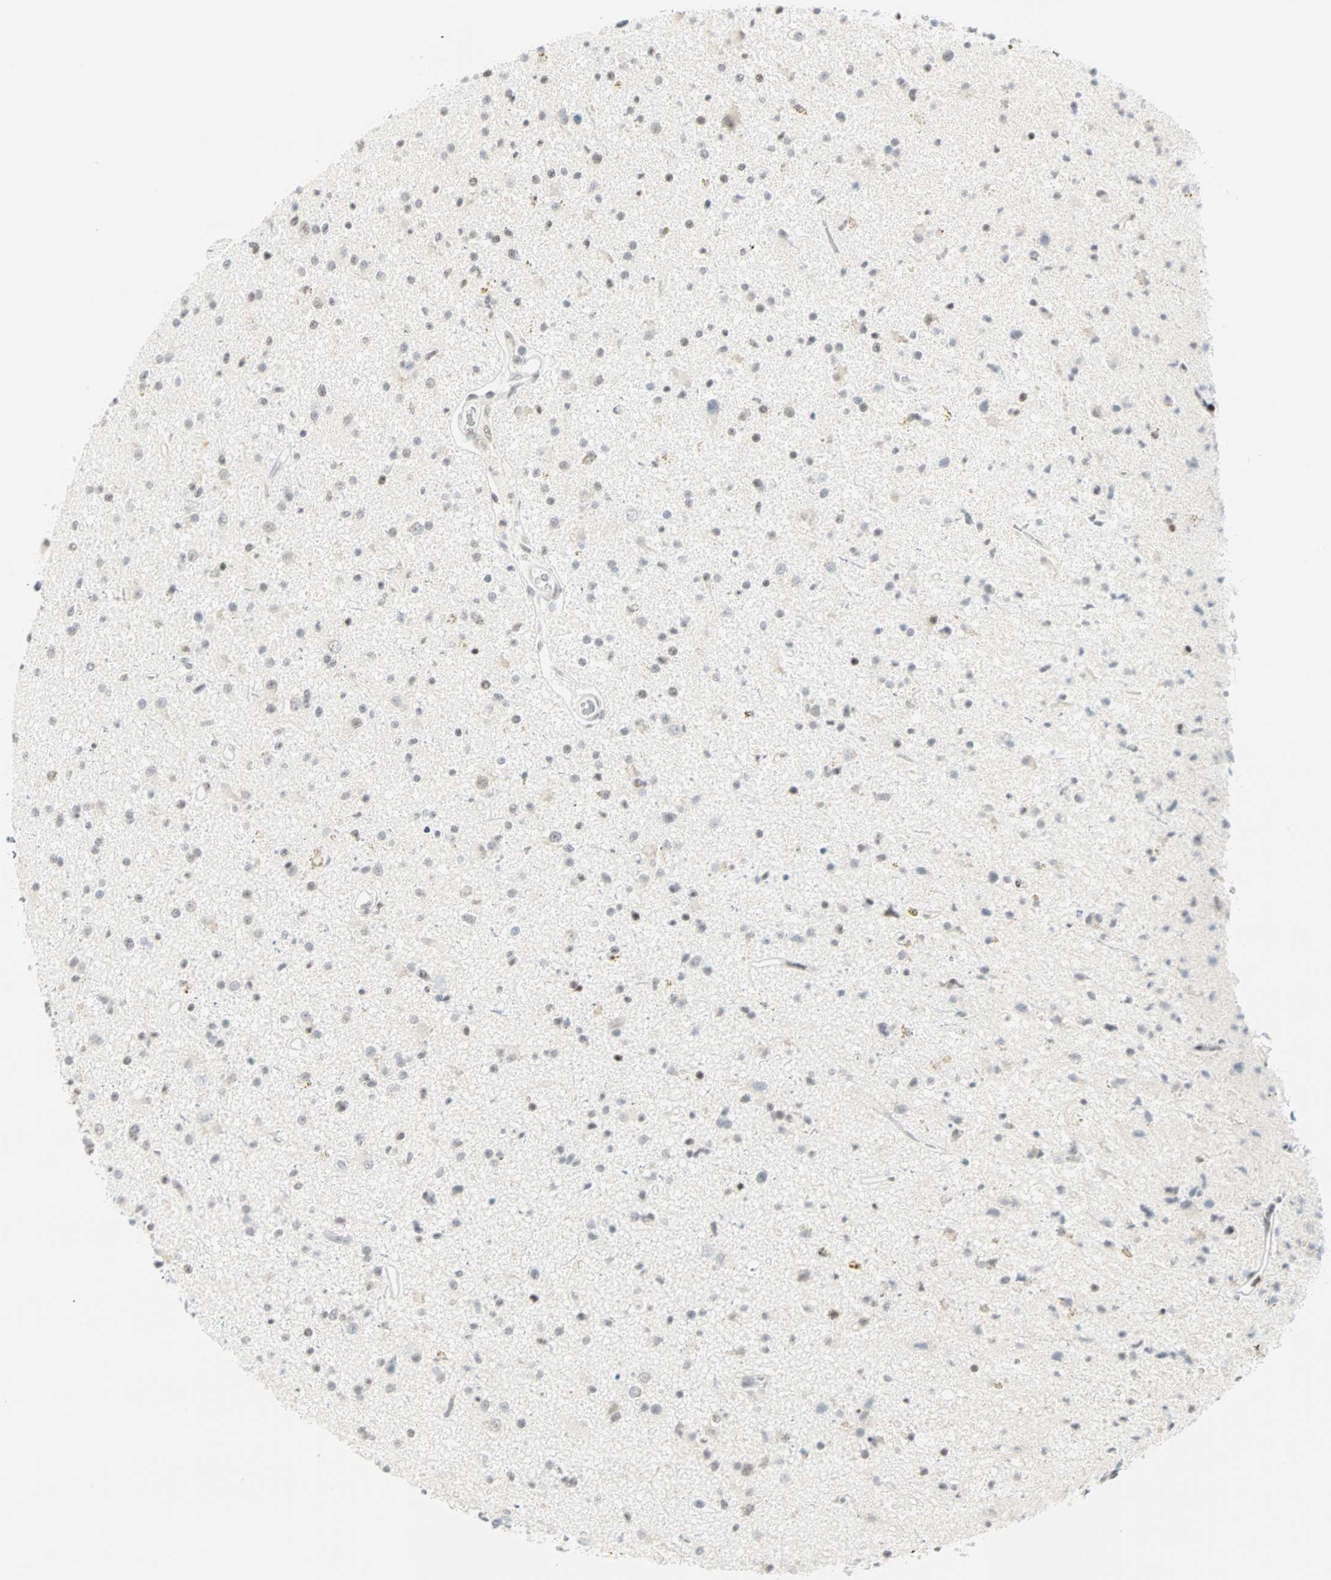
{"staining": {"intensity": "negative", "quantity": "none", "location": "none"}, "tissue": "glioma", "cell_type": "Tumor cells", "image_type": "cancer", "snomed": [{"axis": "morphology", "description": "Glioma, malignant, High grade"}, {"axis": "topography", "description": "Brain"}], "caption": "An IHC micrograph of high-grade glioma (malignant) is shown. There is no staining in tumor cells of high-grade glioma (malignant). Nuclei are stained in blue.", "gene": "PKNOX1", "patient": {"sex": "male", "age": 33}}